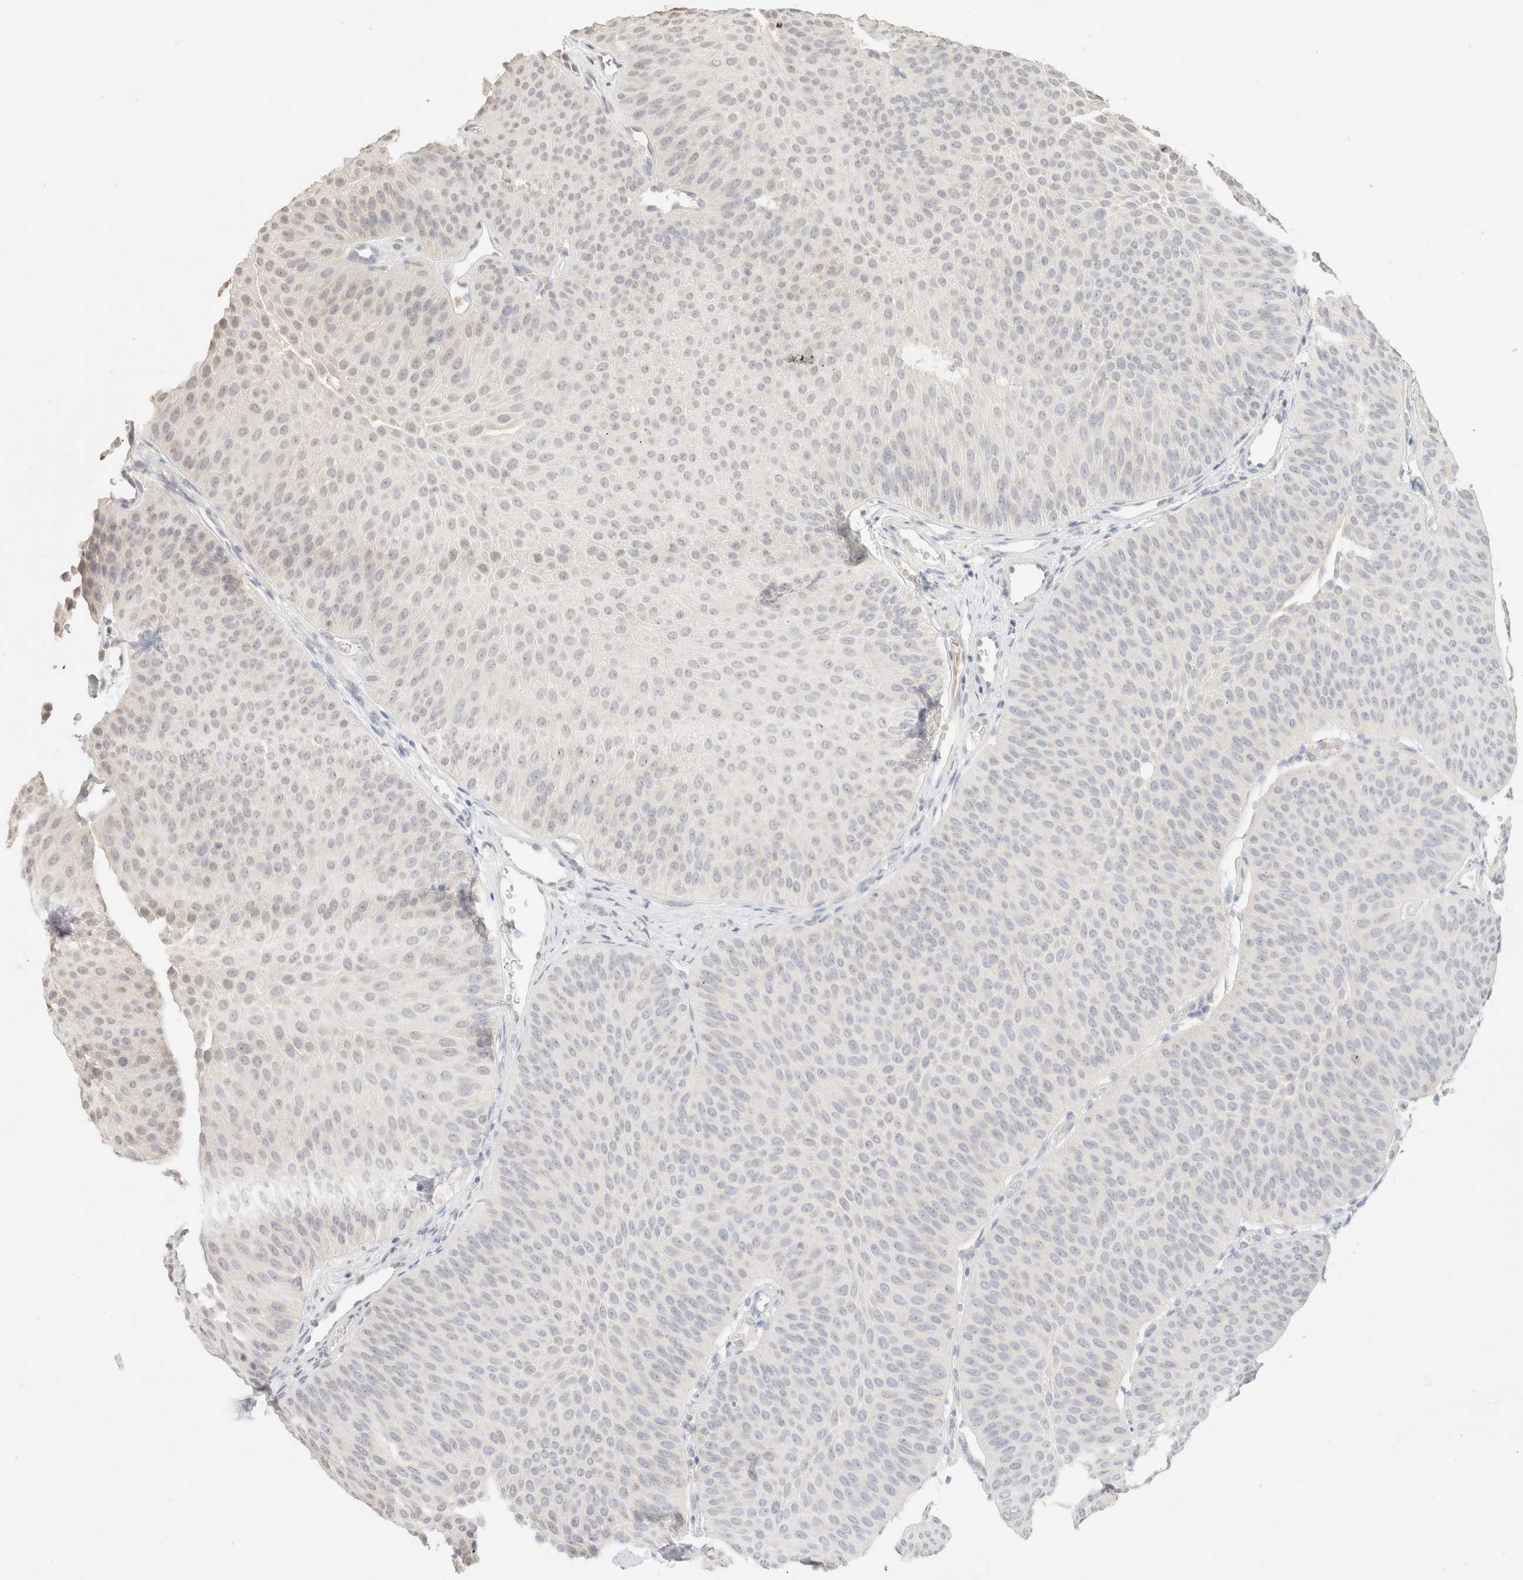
{"staining": {"intensity": "weak", "quantity": "<25%", "location": "nuclear"}, "tissue": "urothelial cancer", "cell_type": "Tumor cells", "image_type": "cancer", "snomed": [{"axis": "morphology", "description": "Urothelial carcinoma, Low grade"}, {"axis": "topography", "description": "Urinary bladder"}], "caption": "Immunohistochemical staining of human urothelial cancer exhibits no significant staining in tumor cells.", "gene": "CPA1", "patient": {"sex": "female", "age": 60}}